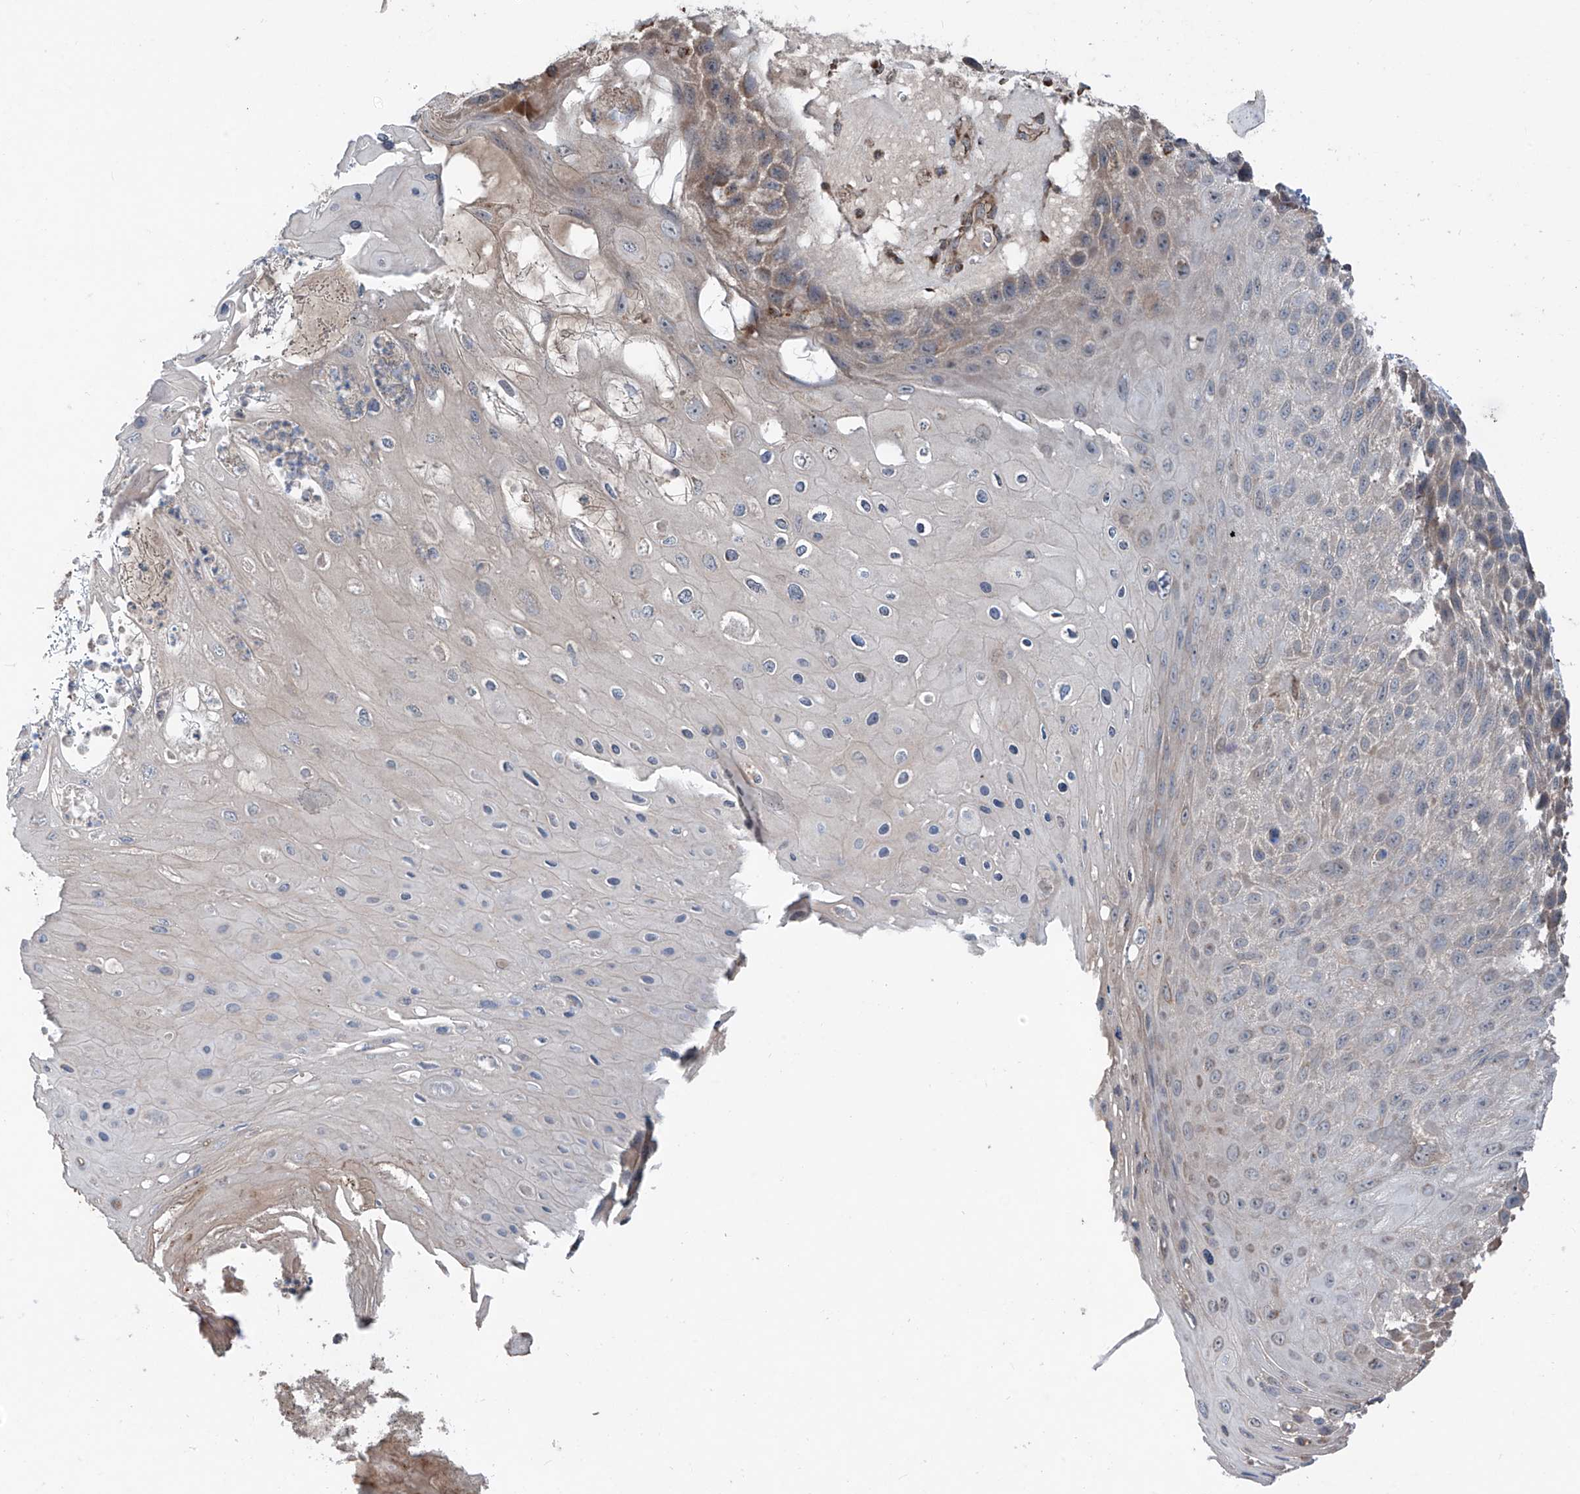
{"staining": {"intensity": "weak", "quantity": "25%-75%", "location": "cytoplasmic/membranous"}, "tissue": "skin cancer", "cell_type": "Tumor cells", "image_type": "cancer", "snomed": [{"axis": "morphology", "description": "Squamous cell carcinoma, NOS"}, {"axis": "topography", "description": "Skin"}], "caption": "Protein expression analysis of skin cancer (squamous cell carcinoma) shows weak cytoplasmic/membranous expression in about 25%-75% of tumor cells.", "gene": "SAMD3", "patient": {"sex": "female", "age": 88}}